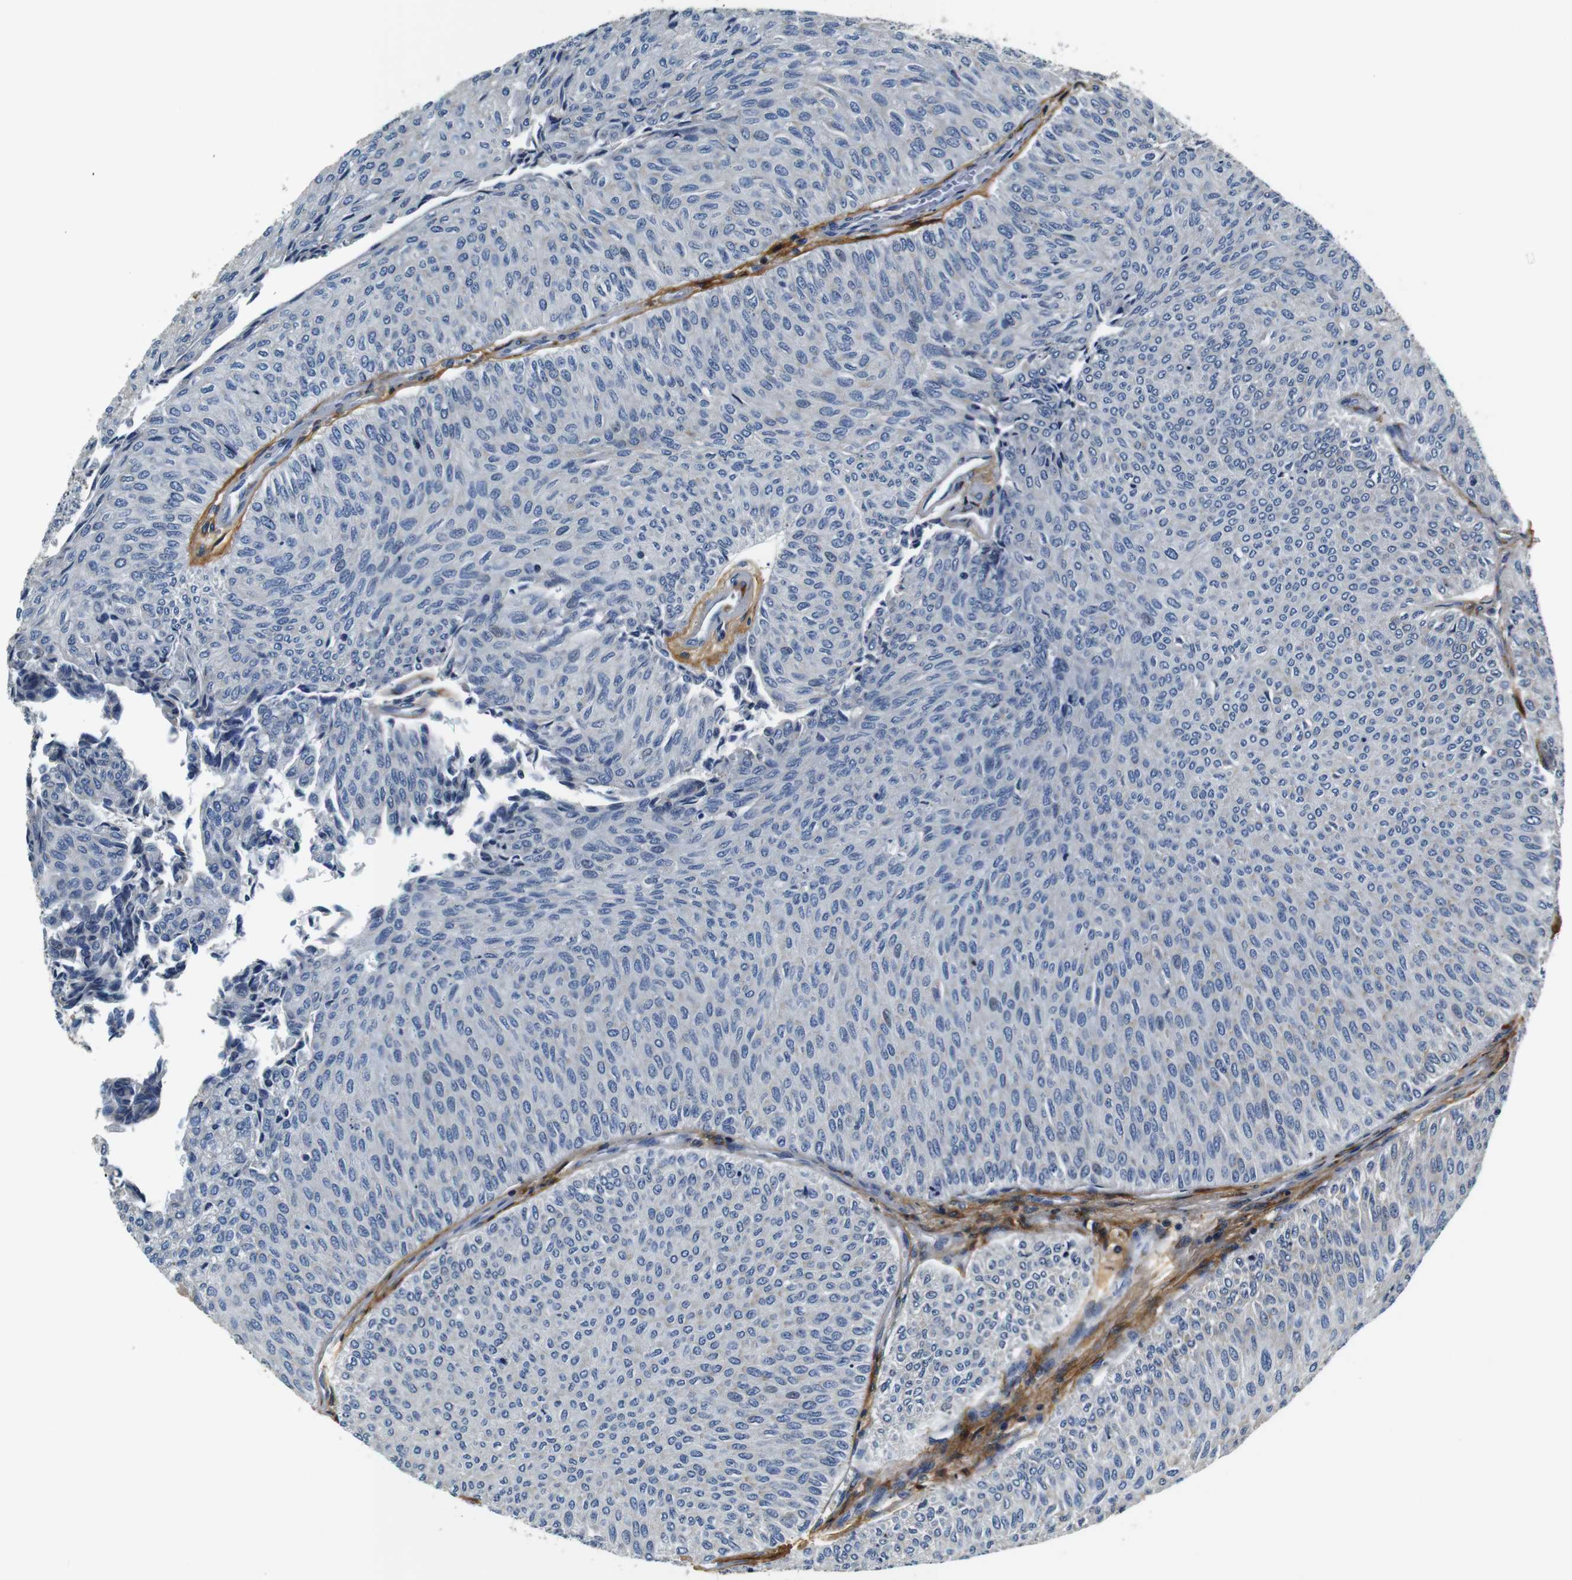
{"staining": {"intensity": "negative", "quantity": "none", "location": "none"}, "tissue": "urothelial cancer", "cell_type": "Tumor cells", "image_type": "cancer", "snomed": [{"axis": "morphology", "description": "Urothelial carcinoma, Low grade"}, {"axis": "topography", "description": "Urinary bladder"}], "caption": "The immunohistochemistry micrograph has no significant positivity in tumor cells of urothelial carcinoma (low-grade) tissue. The staining was performed using DAB to visualize the protein expression in brown, while the nuclei were stained in blue with hematoxylin (Magnification: 20x).", "gene": "COL1A1", "patient": {"sex": "male", "age": 78}}